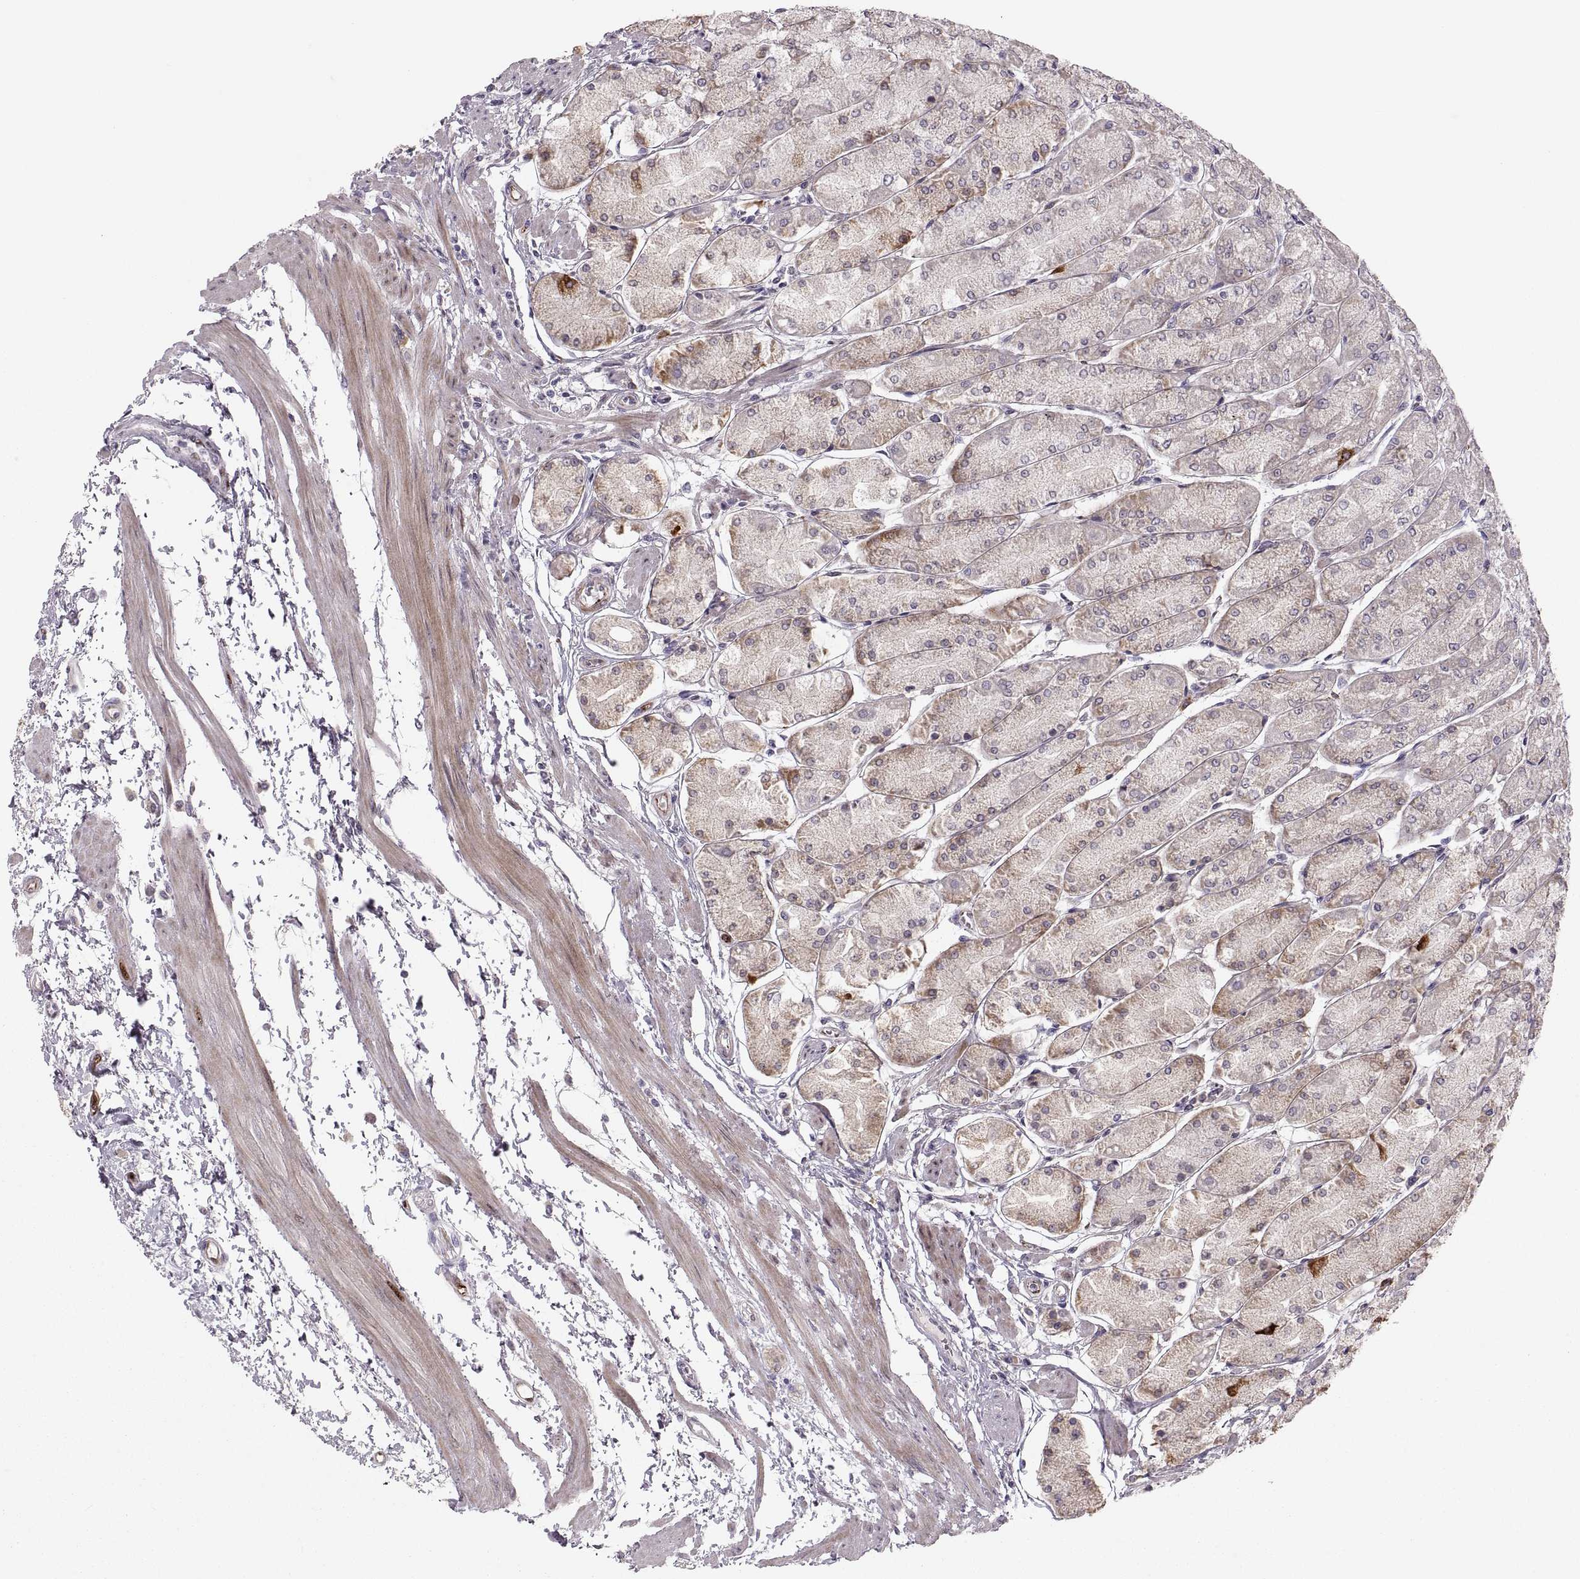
{"staining": {"intensity": "weak", "quantity": "25%-75%", "location": "cytoplasmic/membranous"}, "tissue": "stomach", "cell_type": "Glandular cells", "image_type": "normal", "snomed": [{"axis": "morphology", "description": "Normal tissue, NOS"}, {"axis": "topography", "description": "Stomach, upper"}], "caption": "A high-resolution image shows IHC staining of normal stomach, which exhibits weak cytoplasmic/membranous staining in approximately 25%-75% of glandular cells.", "gene": "ZCCHC17", "patient": {"sex": "male", "age": 60}}